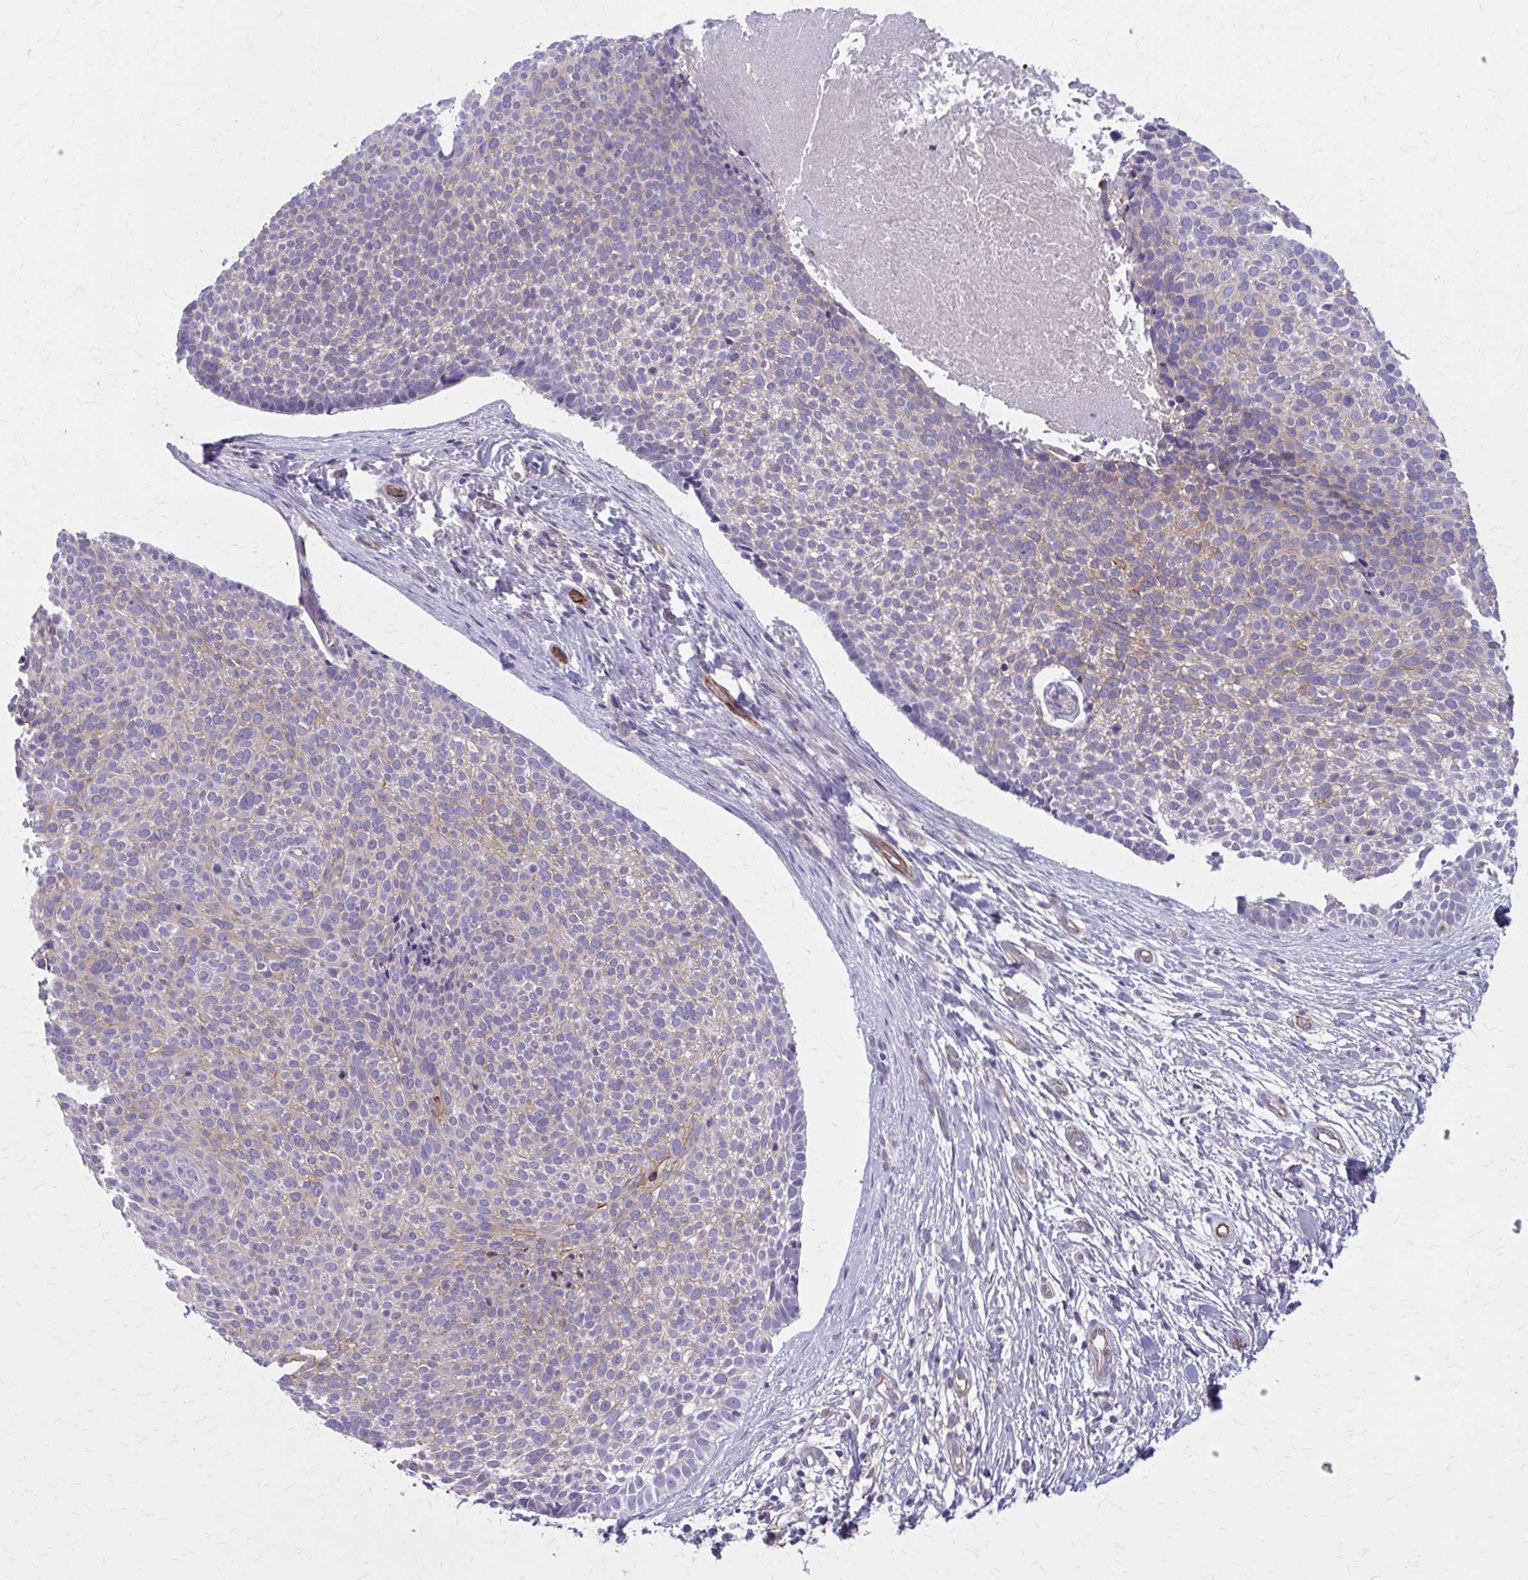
{"staining": {"intensity": "weak", "quantity": "<25%", "location": "cytoplasmic/membranous"}, "tissue": "skin cancer", "cell_type": "Tumor cells", "image_type": "cancer", "snomed": [{"axis": "morphology", "description": "Basal cell carcinoma"}, {"axis": "topography", "description": "Skin"}, {"axis": "topography", "description": "Skin of back"}], "caption": "A high-resolution photomicrograph shows IHC staining of basal cell carcinoma (skin), which exhibits no significant staining in tumor cells.", "gene": "ZDHHC7", "patient": {"sex": "male", "age": 81}}